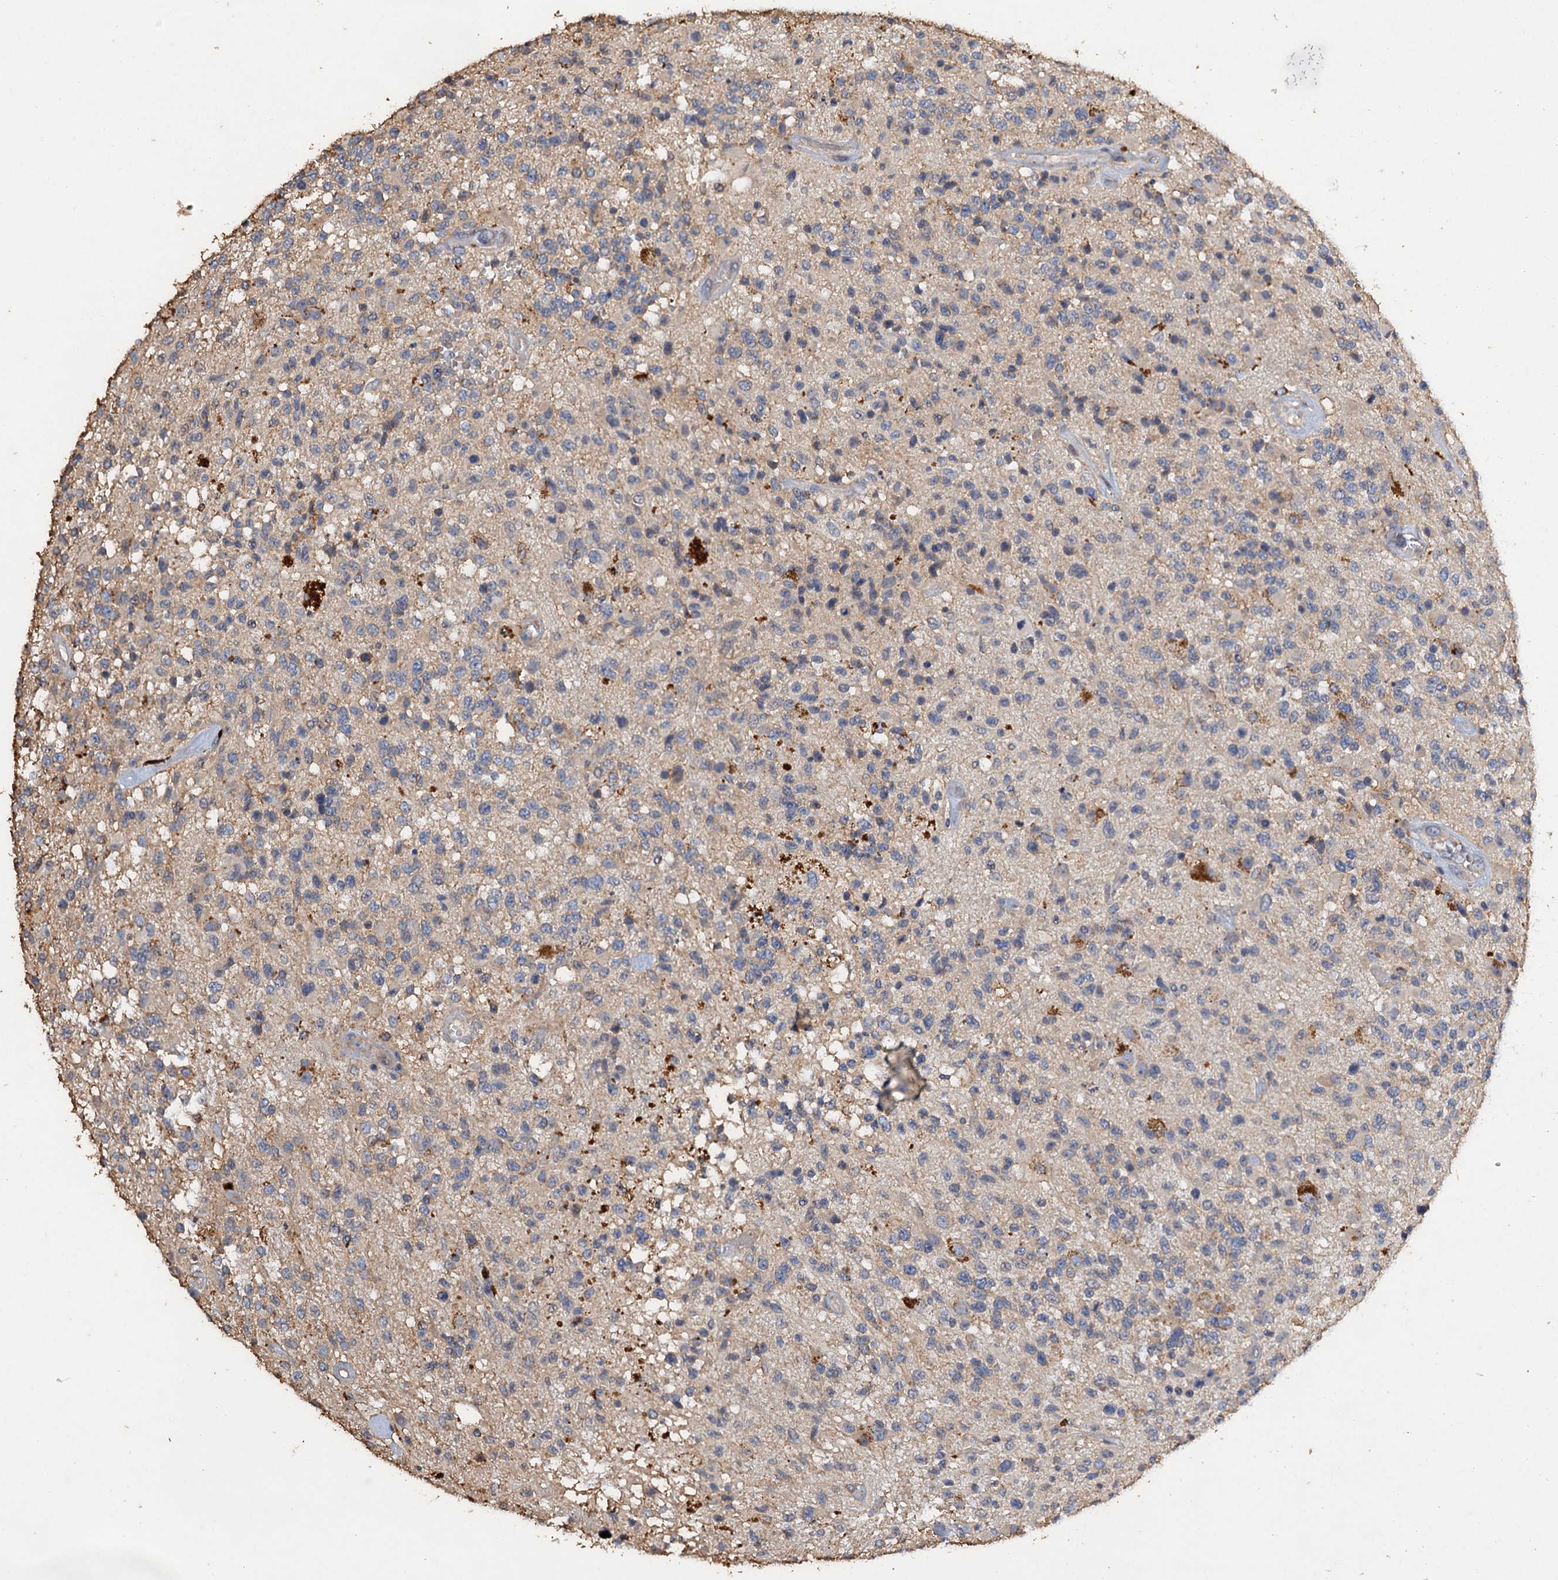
{"staining": {"intensity": "negative", "quantity": "none", "location": "none"}, "tissue": "glioma", "cell_type": "Tumor cells", "image_type": "cancer", "snomed": [{"axis": "morphology", "description": "Glioma, malignant, High grade"}, {"axis": "morphology", "description": "Glioblastoma, NOS"}, {"axis": "topography", "description": "Brain"}], "caption": "An IHC photomicrograph of glioma is shown. There is no staining in tumor cells of glioma.", "gene": "SCUBE3", "patient": {"sex": "male", "age": 60}}